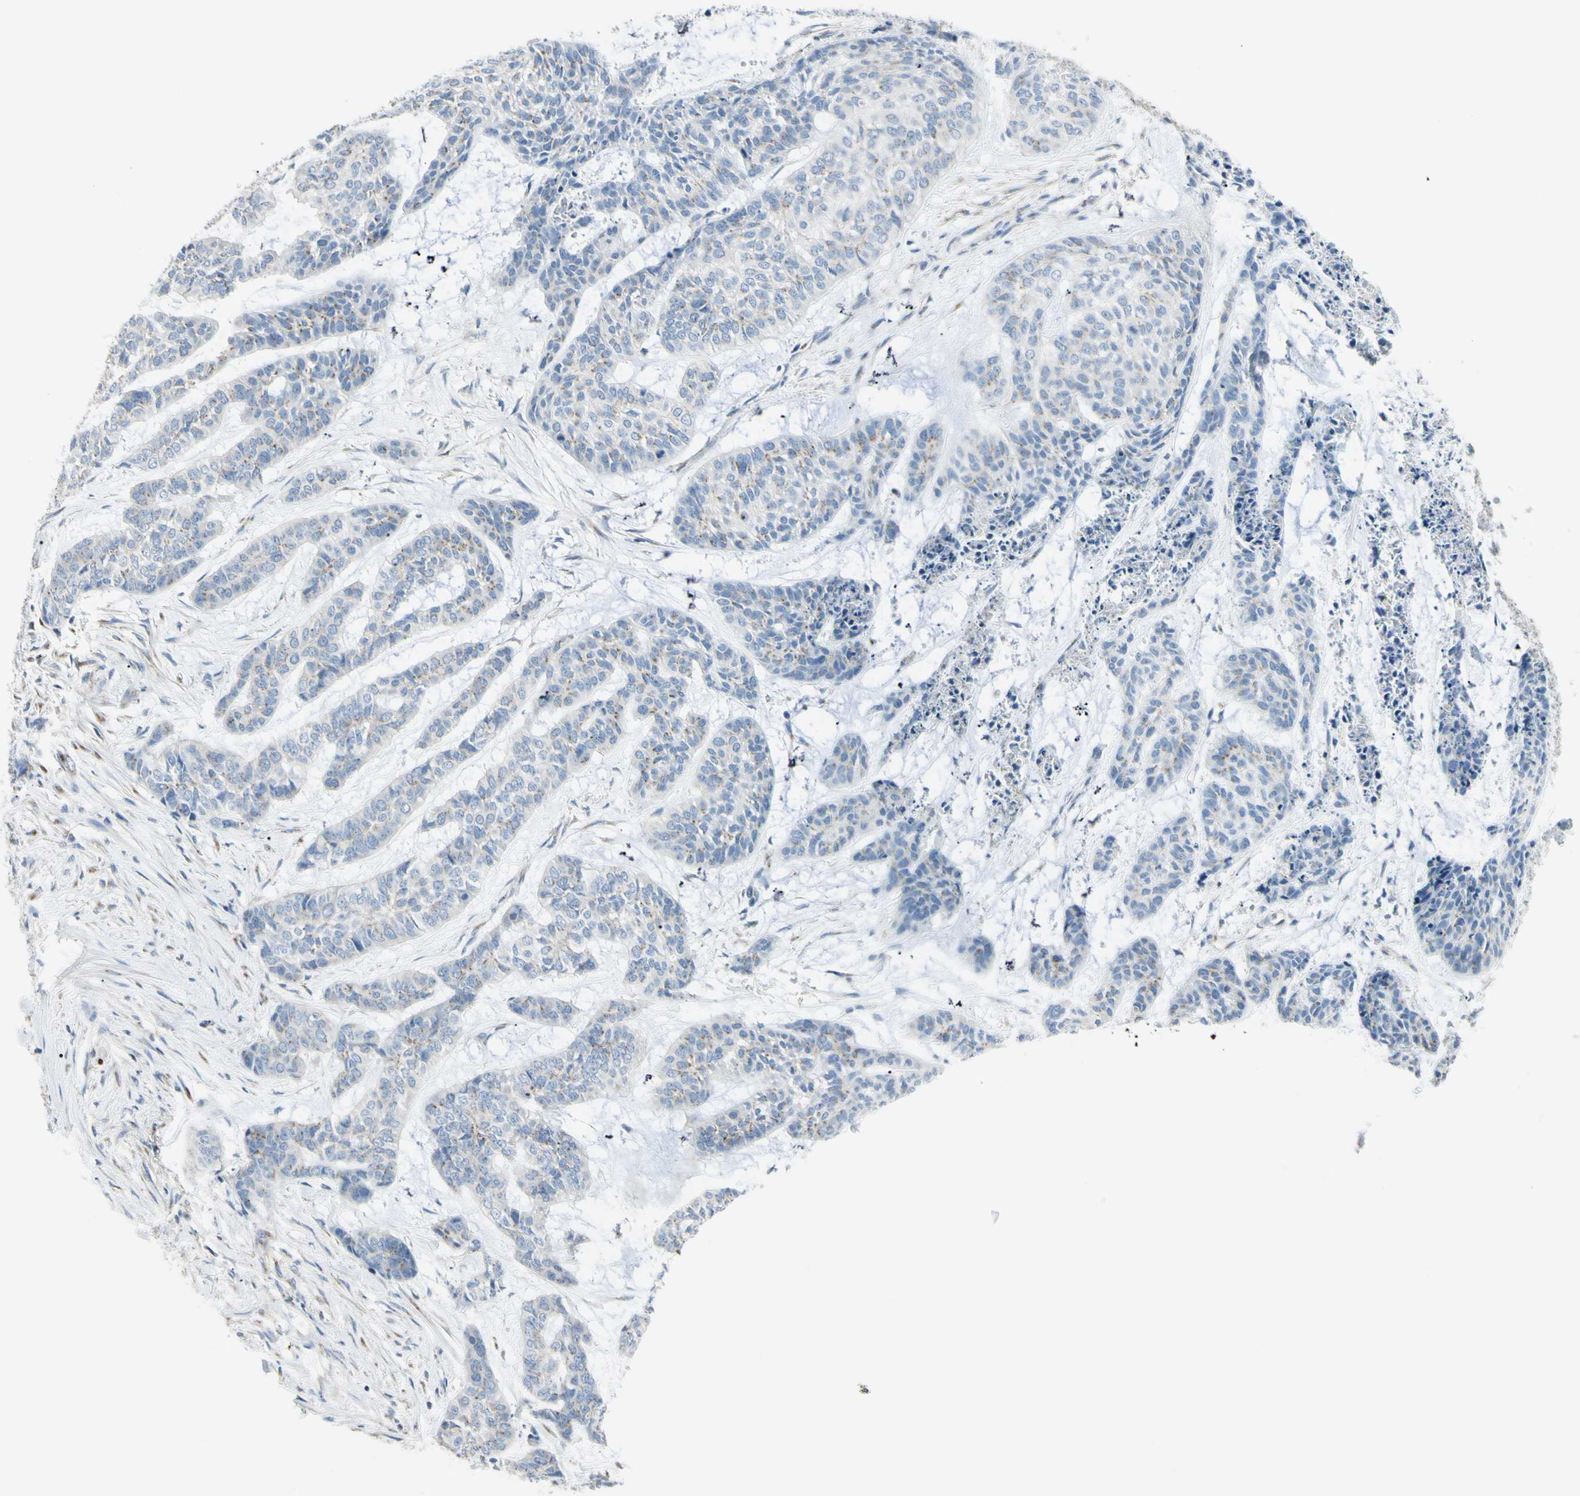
{"staining": {"intensity": "moderate", "quantity": "<25%", "location": "cytoplasmic/membranous"}, "tissue": "skin cancer", "cell_type": "Tumor cells", "image_type": "cancer", "snomed": [{"axis": "morphology", "description": "Basal cell carcinoma"}, {"axis": "topography", "description": "Skin"}], "caption": "A brown stain highlights moderate cytoplasmic/membranous staining of a protein in basal cell carcinoma (skin) tumor cells.", "gene": "B4GALT3", "patient": {"sex": "female", "age": 64}}